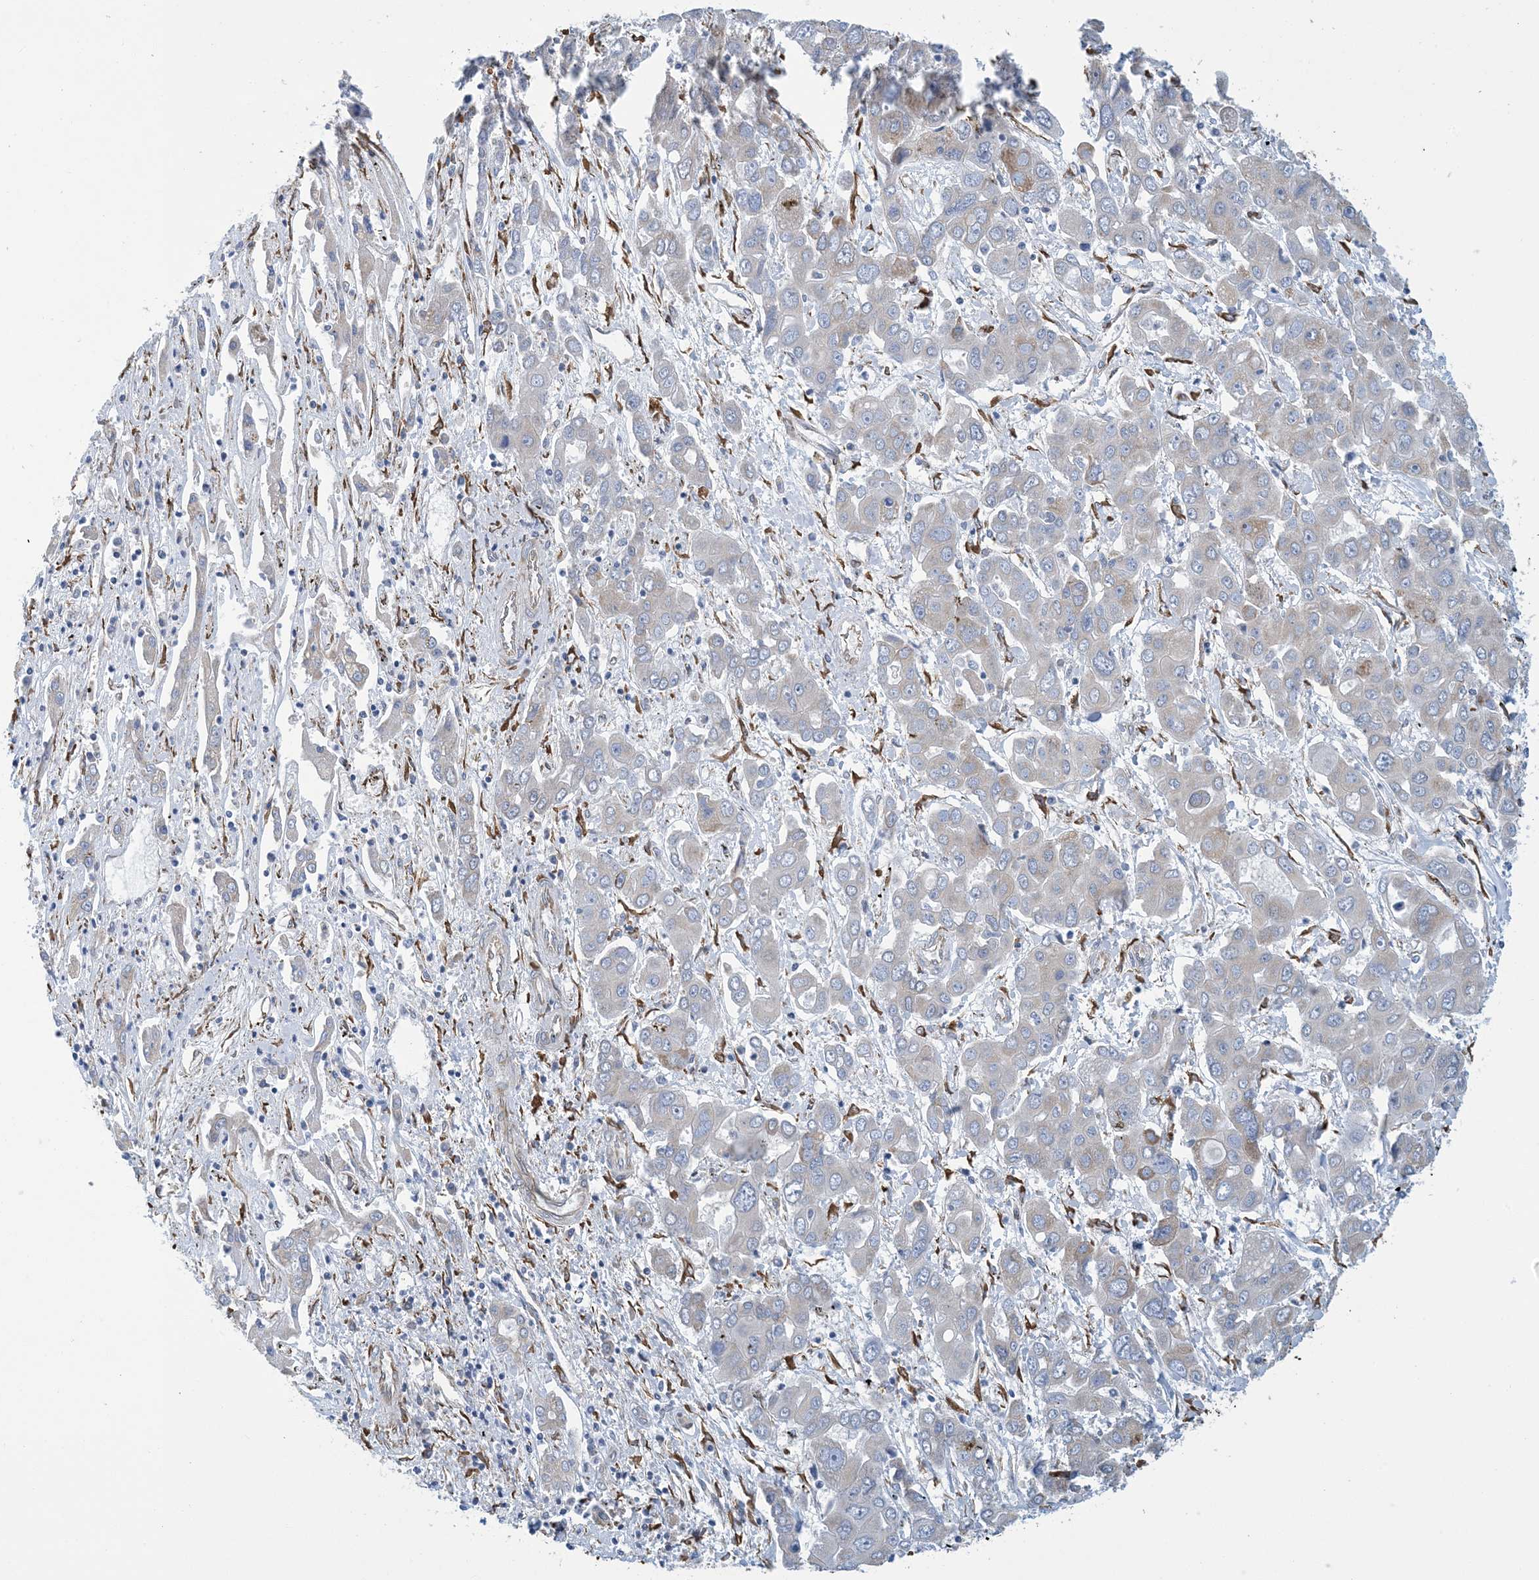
{"staining": {"intensity": "negative", "quantity": "none", "location": "none"}, "tissue": "liver cancer", "cell_type": "Tumor cells", "image_type": "cancer", "snomed": [{"axis": "morphology", "description": "Cholangiocarcinoma"}, {"axis": "topography", "description": "Liver"}], "caption": "A high-resolution micrograph shows IHC staining of liver cancer, which displays no significant staining in tumor cells.", "gene": "CCDC14", "patient": {"sex": "male", "age": 67}}